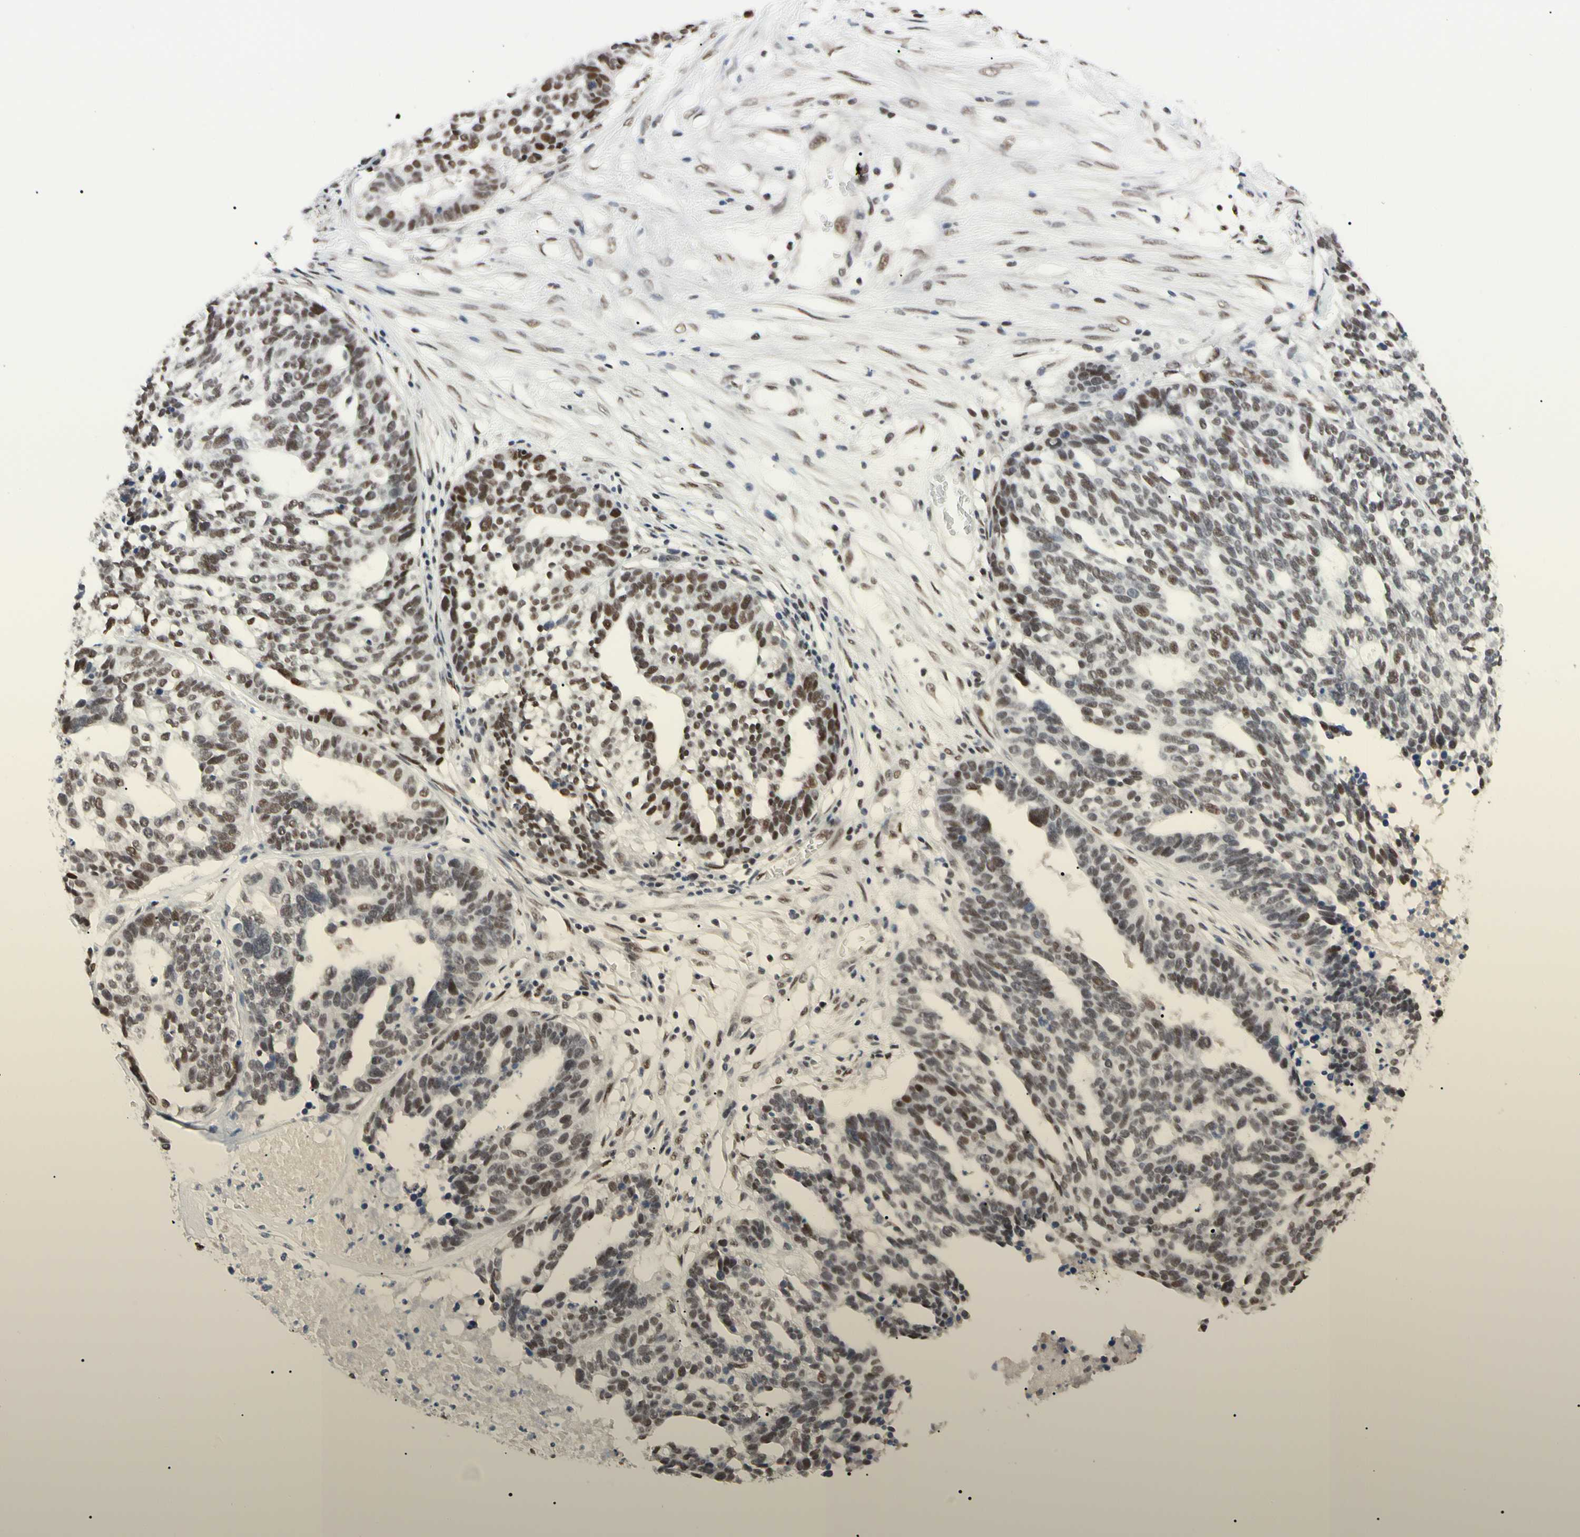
{"staining": {"intensity": "moderate", "quantity": ">75%", "location": "nuclear"}, "tissue": "ovarian cancer", "cell_type": "Tumor cells", "image_type": "cancer", "snomed": [{"axis": "morphology", "description": "Cystadenocarcinoma, serous, NOS"}, {"axis": "topography", "description": "Ovary"}], "caption": "Serous cystadenocarcinoma (ovarian) tissue demonstrates moderate nuclear expression in approximately >75% of tumor cells", "gene": "FAM98B", "patient": {"sex": "female", "age": 59}}